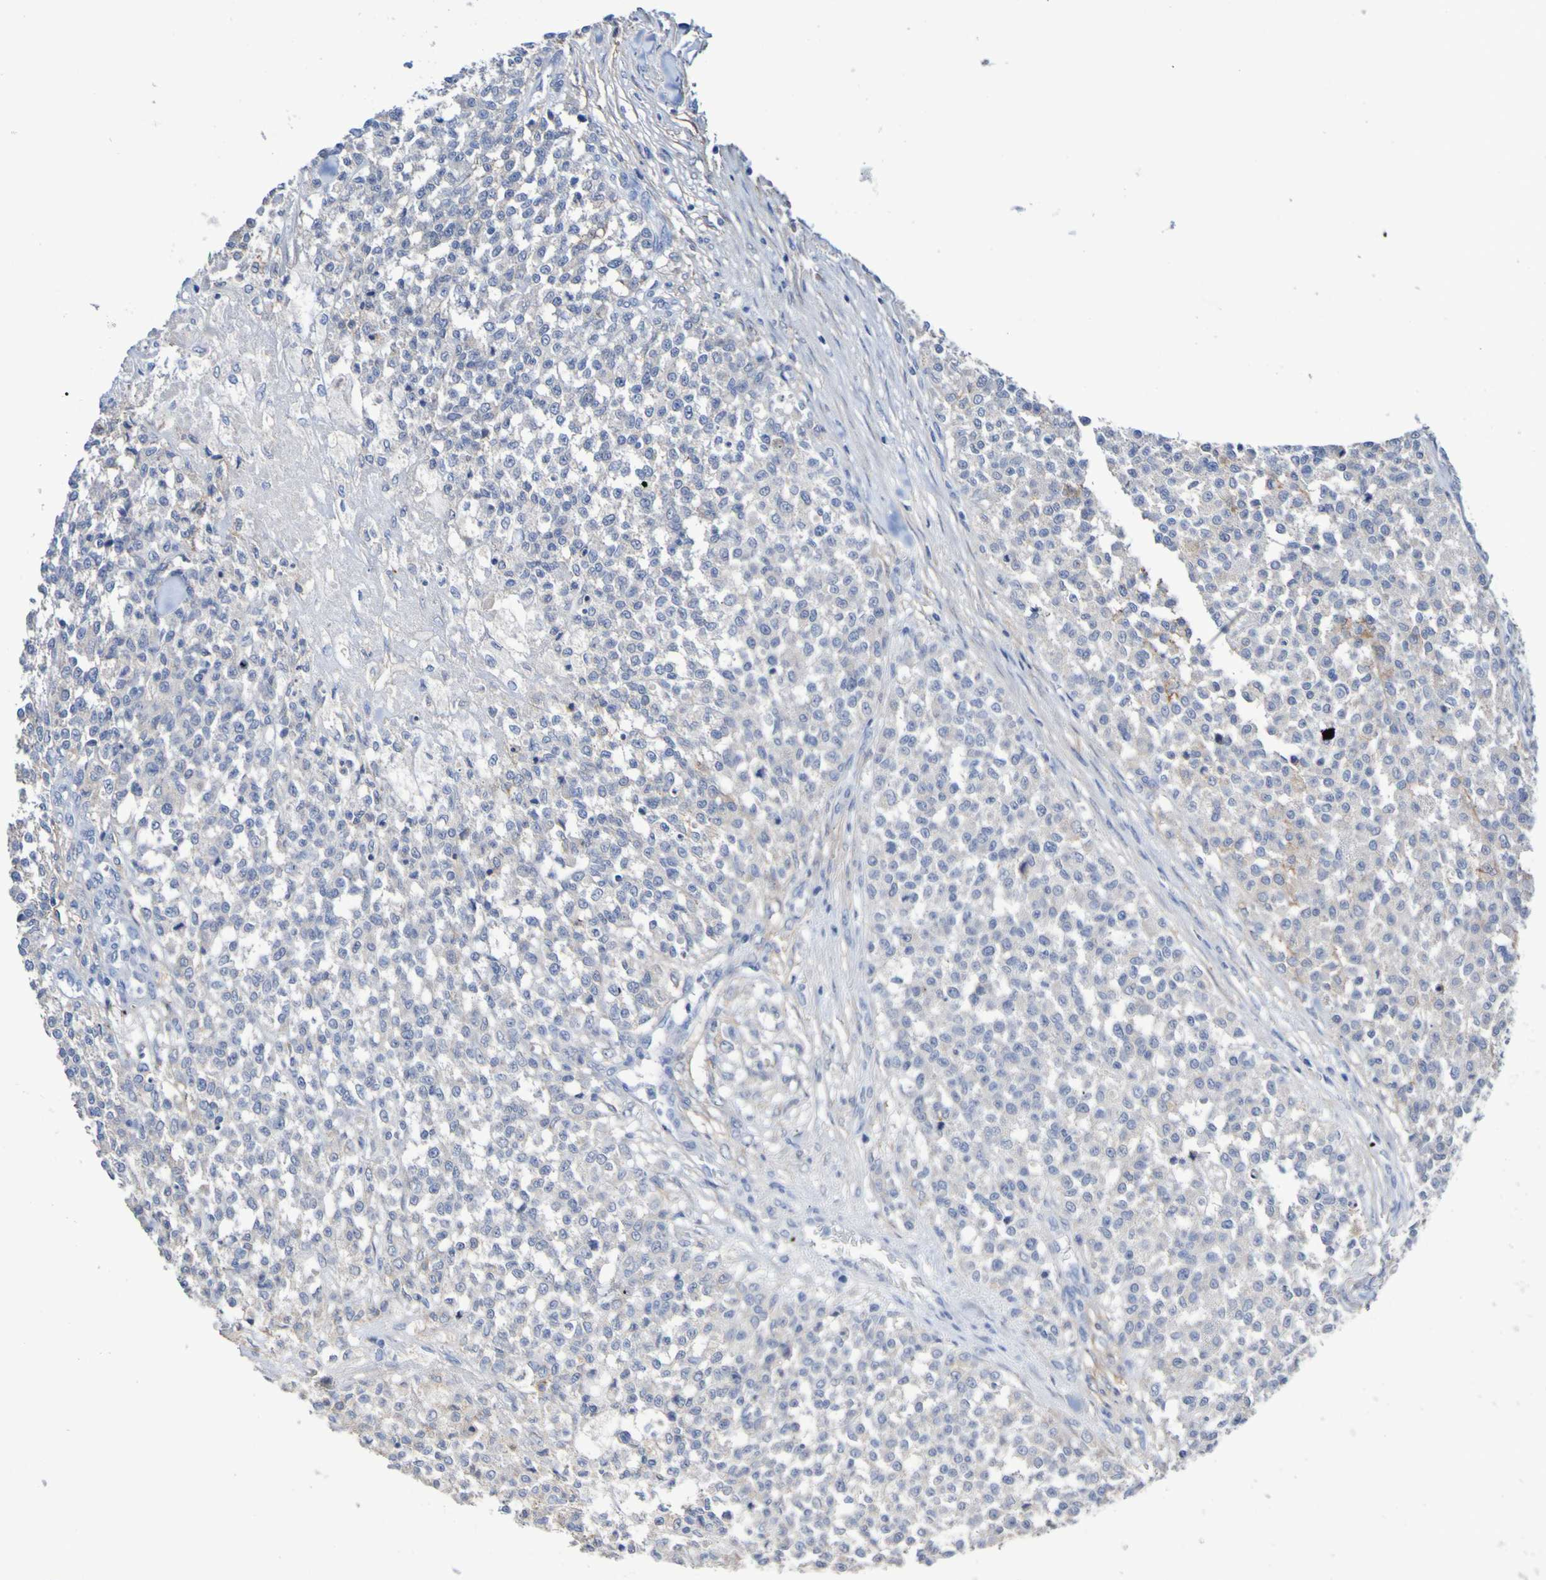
{"staining": {"intensity": "negative", "quantity": "none", "location": "none"}, "tissue": "testis cancer", "cell_type": "Tumor cells", "image_type": "cancer", "snomed": [{"axis": "morphology", "description": "Seminoma, NOS"}, {"axis": "topography", "description": "Testis"}], "caption": "DAB (3,3'-diaminobenzidine) immunohistochemical staining of testis seminoma demonstrates no significant expression in tumor cells.", "gene": "SGCB", "patient": {"sex": "male", "age": 59}}